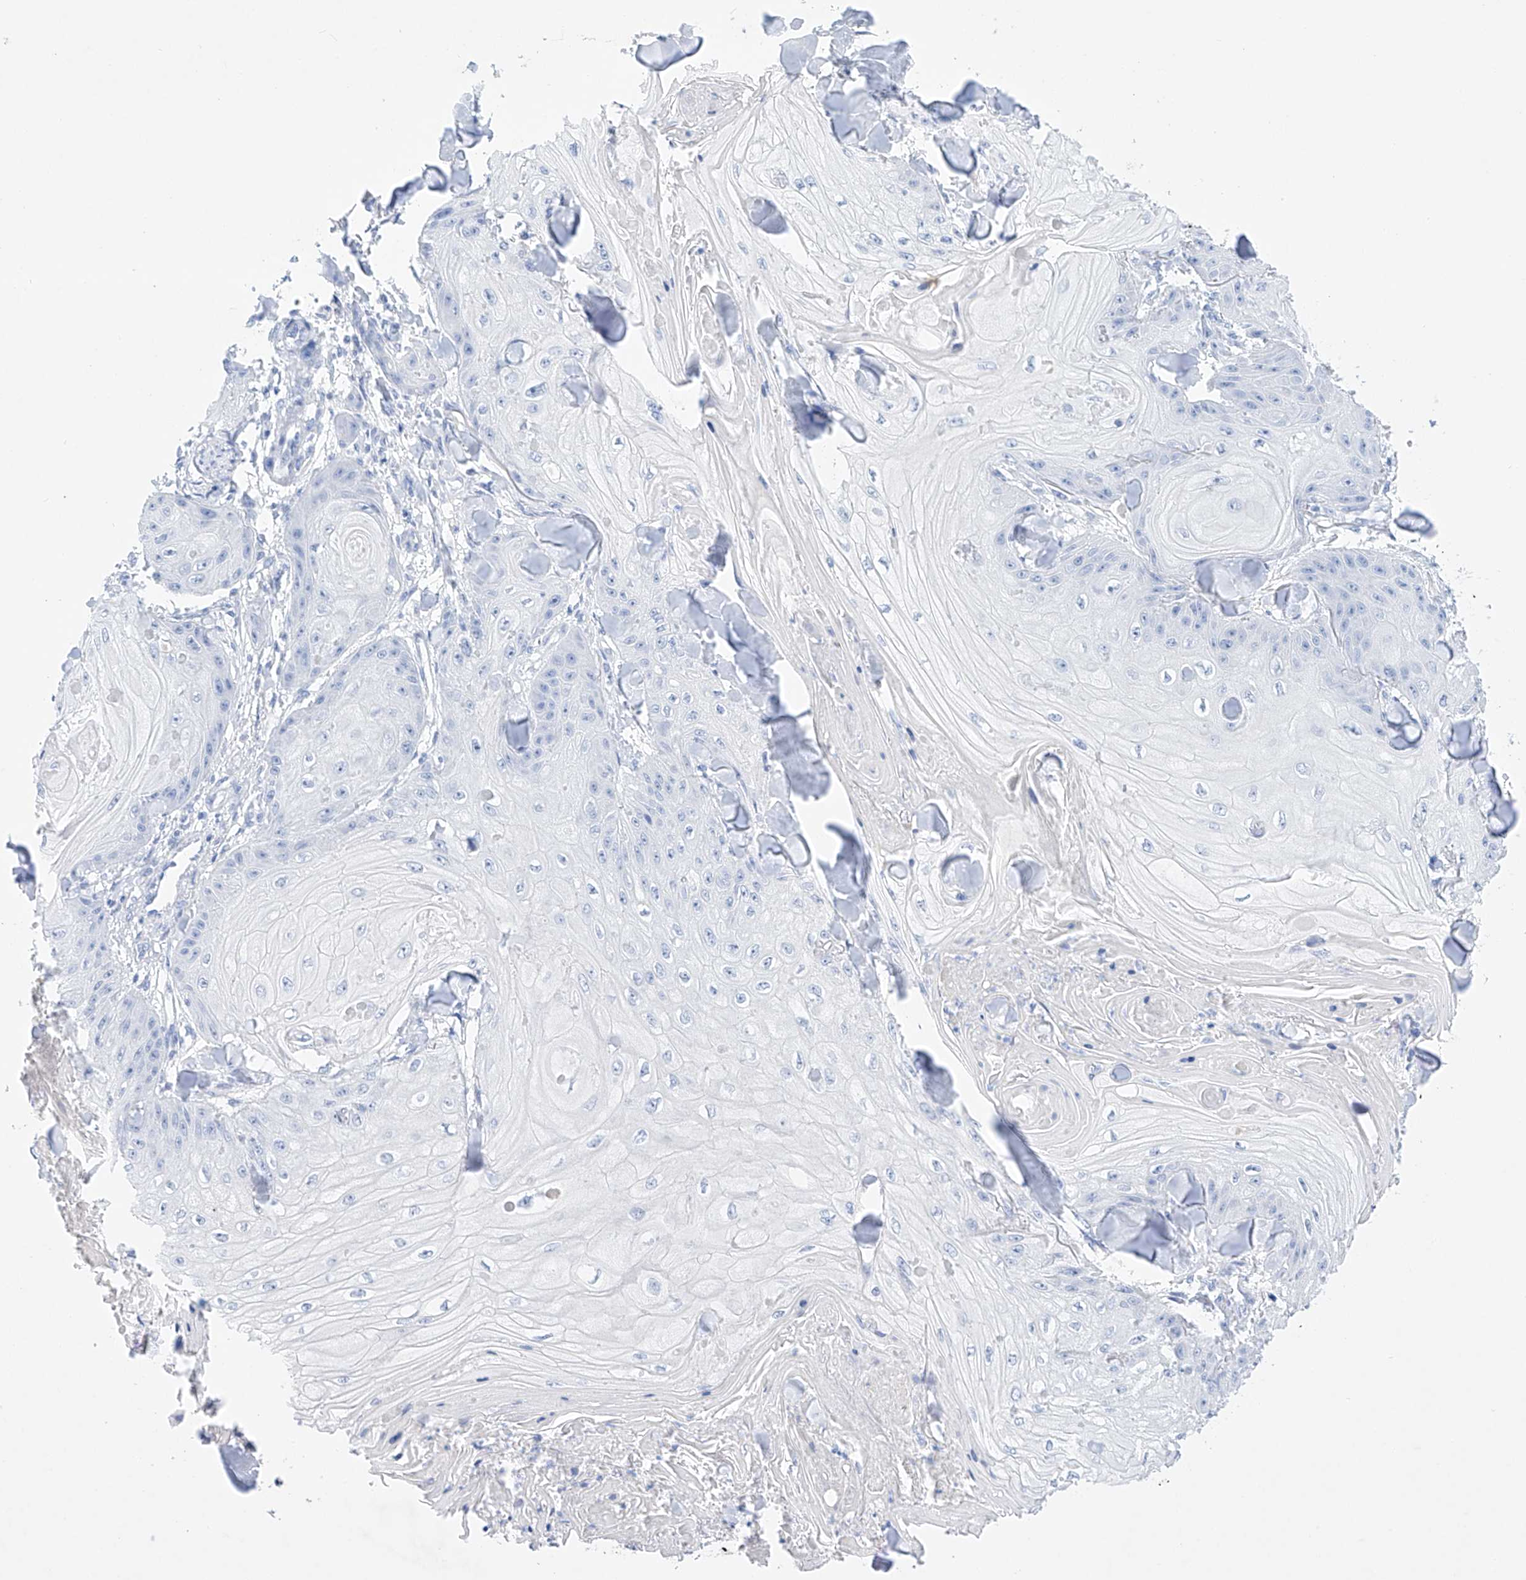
{"staining": {"intensity": "negative", "quantity": "none", "location": "none"}, "tissue": "skin cancer", "cell_type": "Tumor cells", "image_type": "cancer", "snomed": [{"axis": "morphology", "description": "Squamous cell carcinoma, NOS"}, {"axis": "topography", "description": "Skin"}], "caption": "Immunohistochemical staining of squamous cell carcinoma (skin) reveals no significant positivity in tumor cells.", "gene": "LURAP1", "patient": {"sex": "male", "age": 74}}